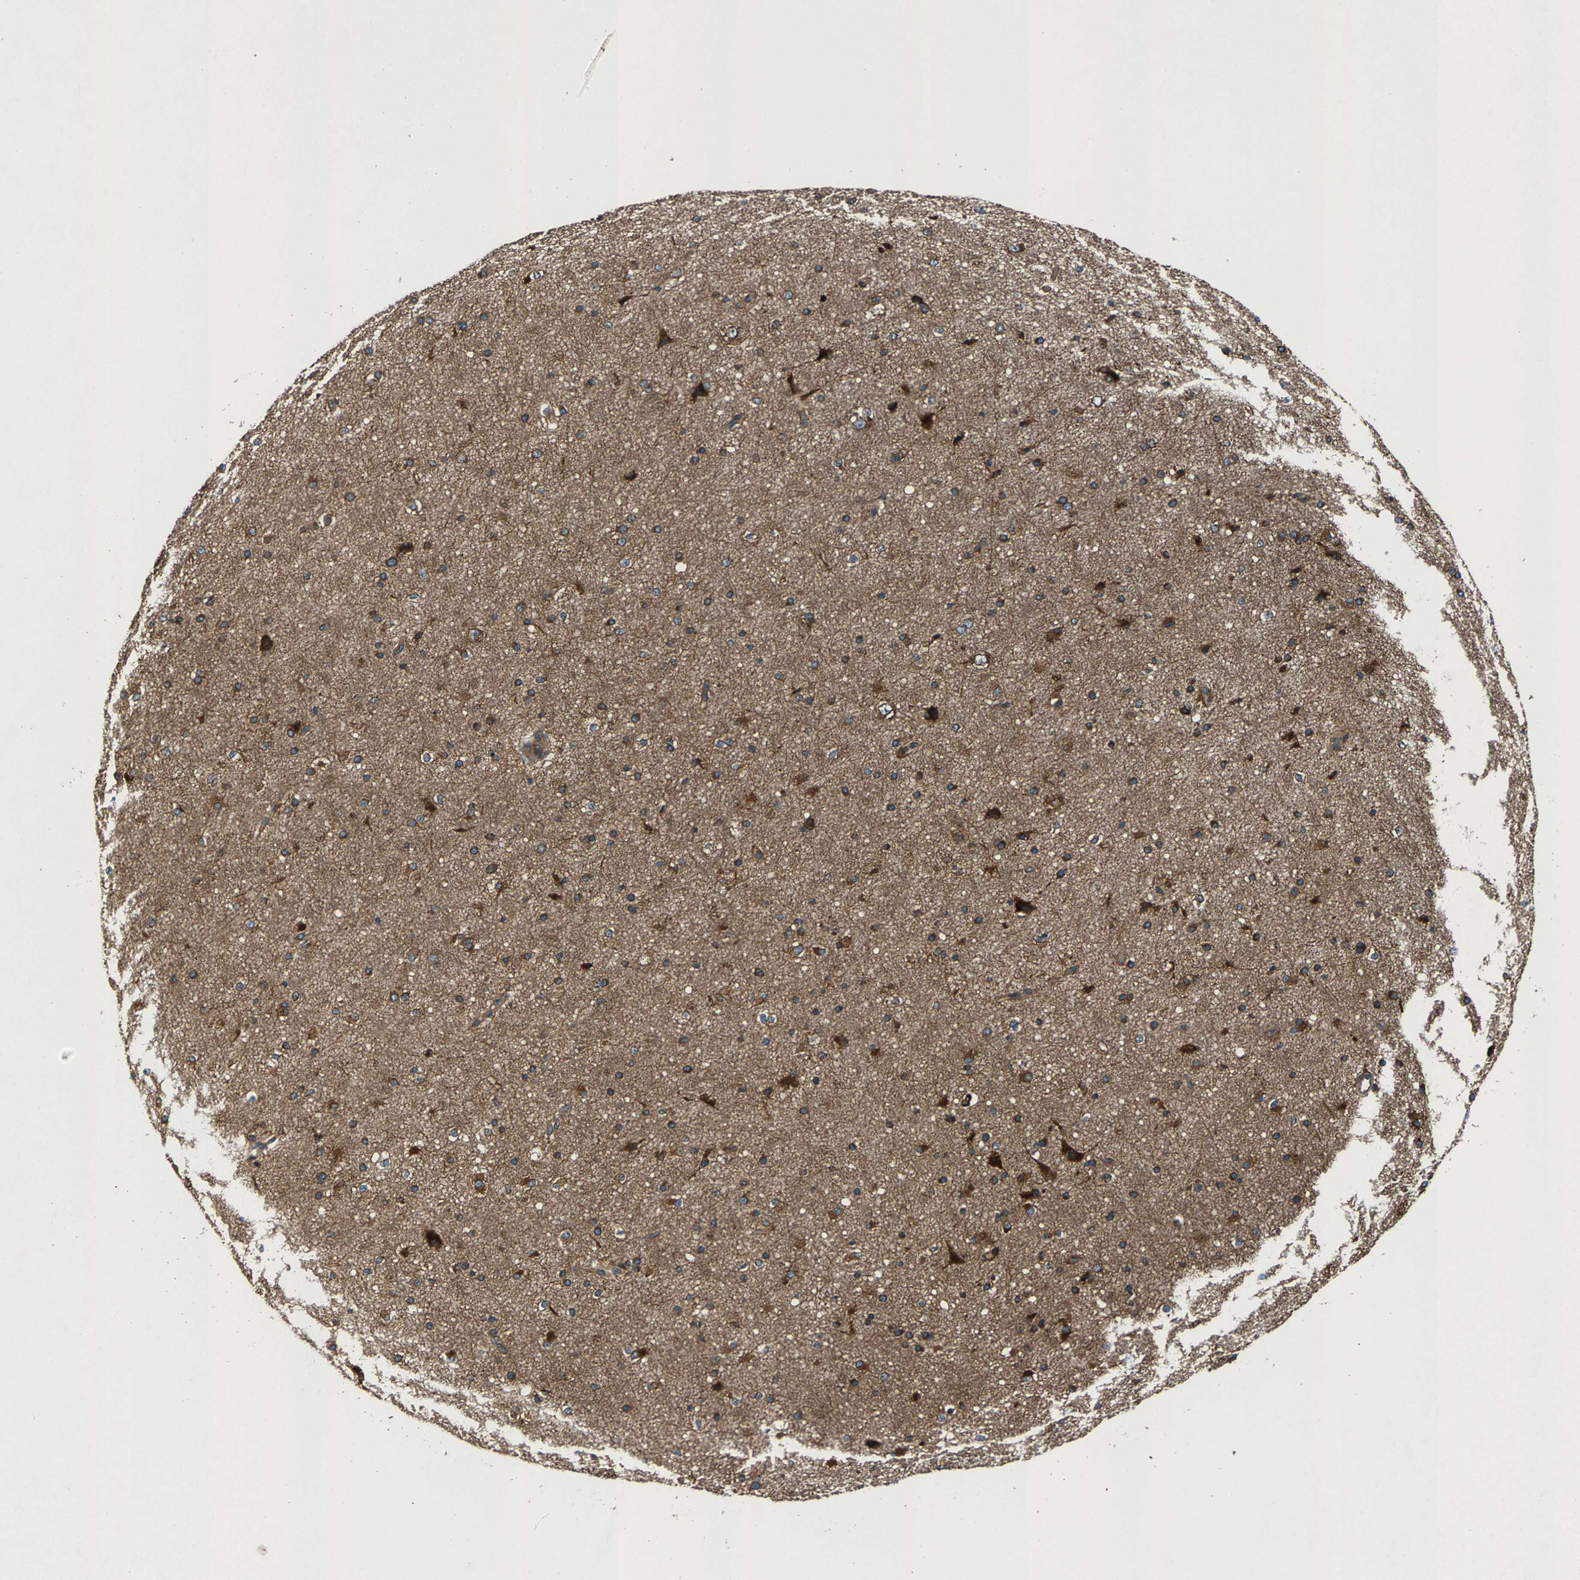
{"staining": {"intensity": "moderate", "quantity": ">75%", "location": "cytoplasmic/membranous"}, "tissue": "cerebral cortex", "cell_type": "Endothelial cells", "image_type": "normal", "snomed": [{"axis": "morphology", "description": "Normal tissue, NOS"}, {"axis": "morphology", "description": "Developmental malformation"}, {"axis": "topography", "description": "Cerebral cortex"}], "caption": "An image of cerebral cortex stained for a protein displays moderate cytoplasmic/membranous brown staining in endothelial cells. The staining is performed using DAB brown chromogen to label protein expression. The nuclei are counter-stained blue using hematoxylin.", "gene": "LPCAT1", "patient": {"sex": "female", "age": 30}}